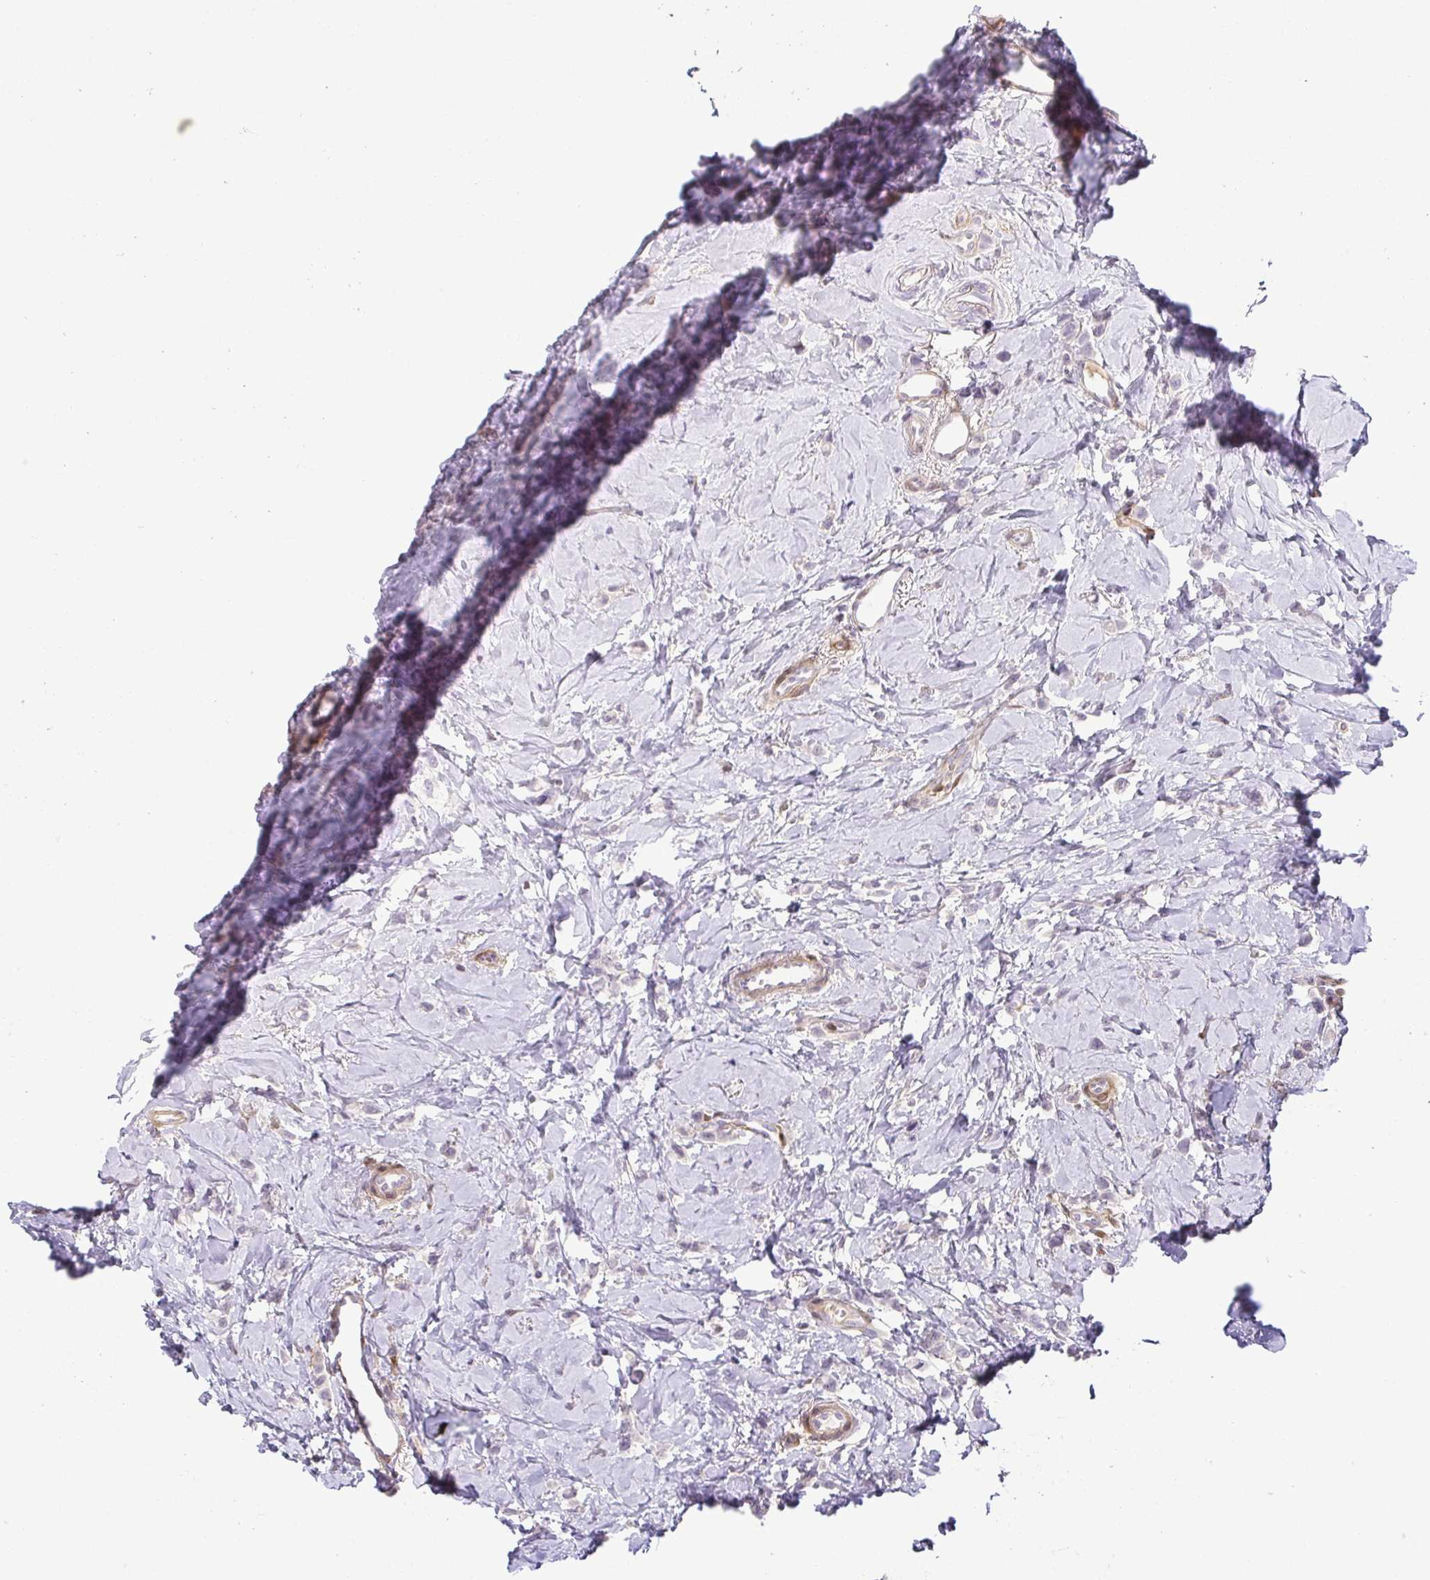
{"staining": {"intensity": "negative", "quantity": "none", "location": "none"}, "tissue": "breast cancer", "cell_type": "Tumor cells", "image_type": "cancer", "snomed": [{"axis": "morphology", "description": "Lobular carcinoma"}, {"axis": "topography", "description": "Breast"}], "caption": "High magnification brightfield microscopy of lobular carcinoma (breast) stained with DAB (brown) and counterstained with hematoxylin (blue): tumor cells show no significant expression. (DAB immunohistochemistry visualized using brightfield microscopy, high magnification).", "gene": "HOPX", "patient": {"sex": "female", "age": 66}}